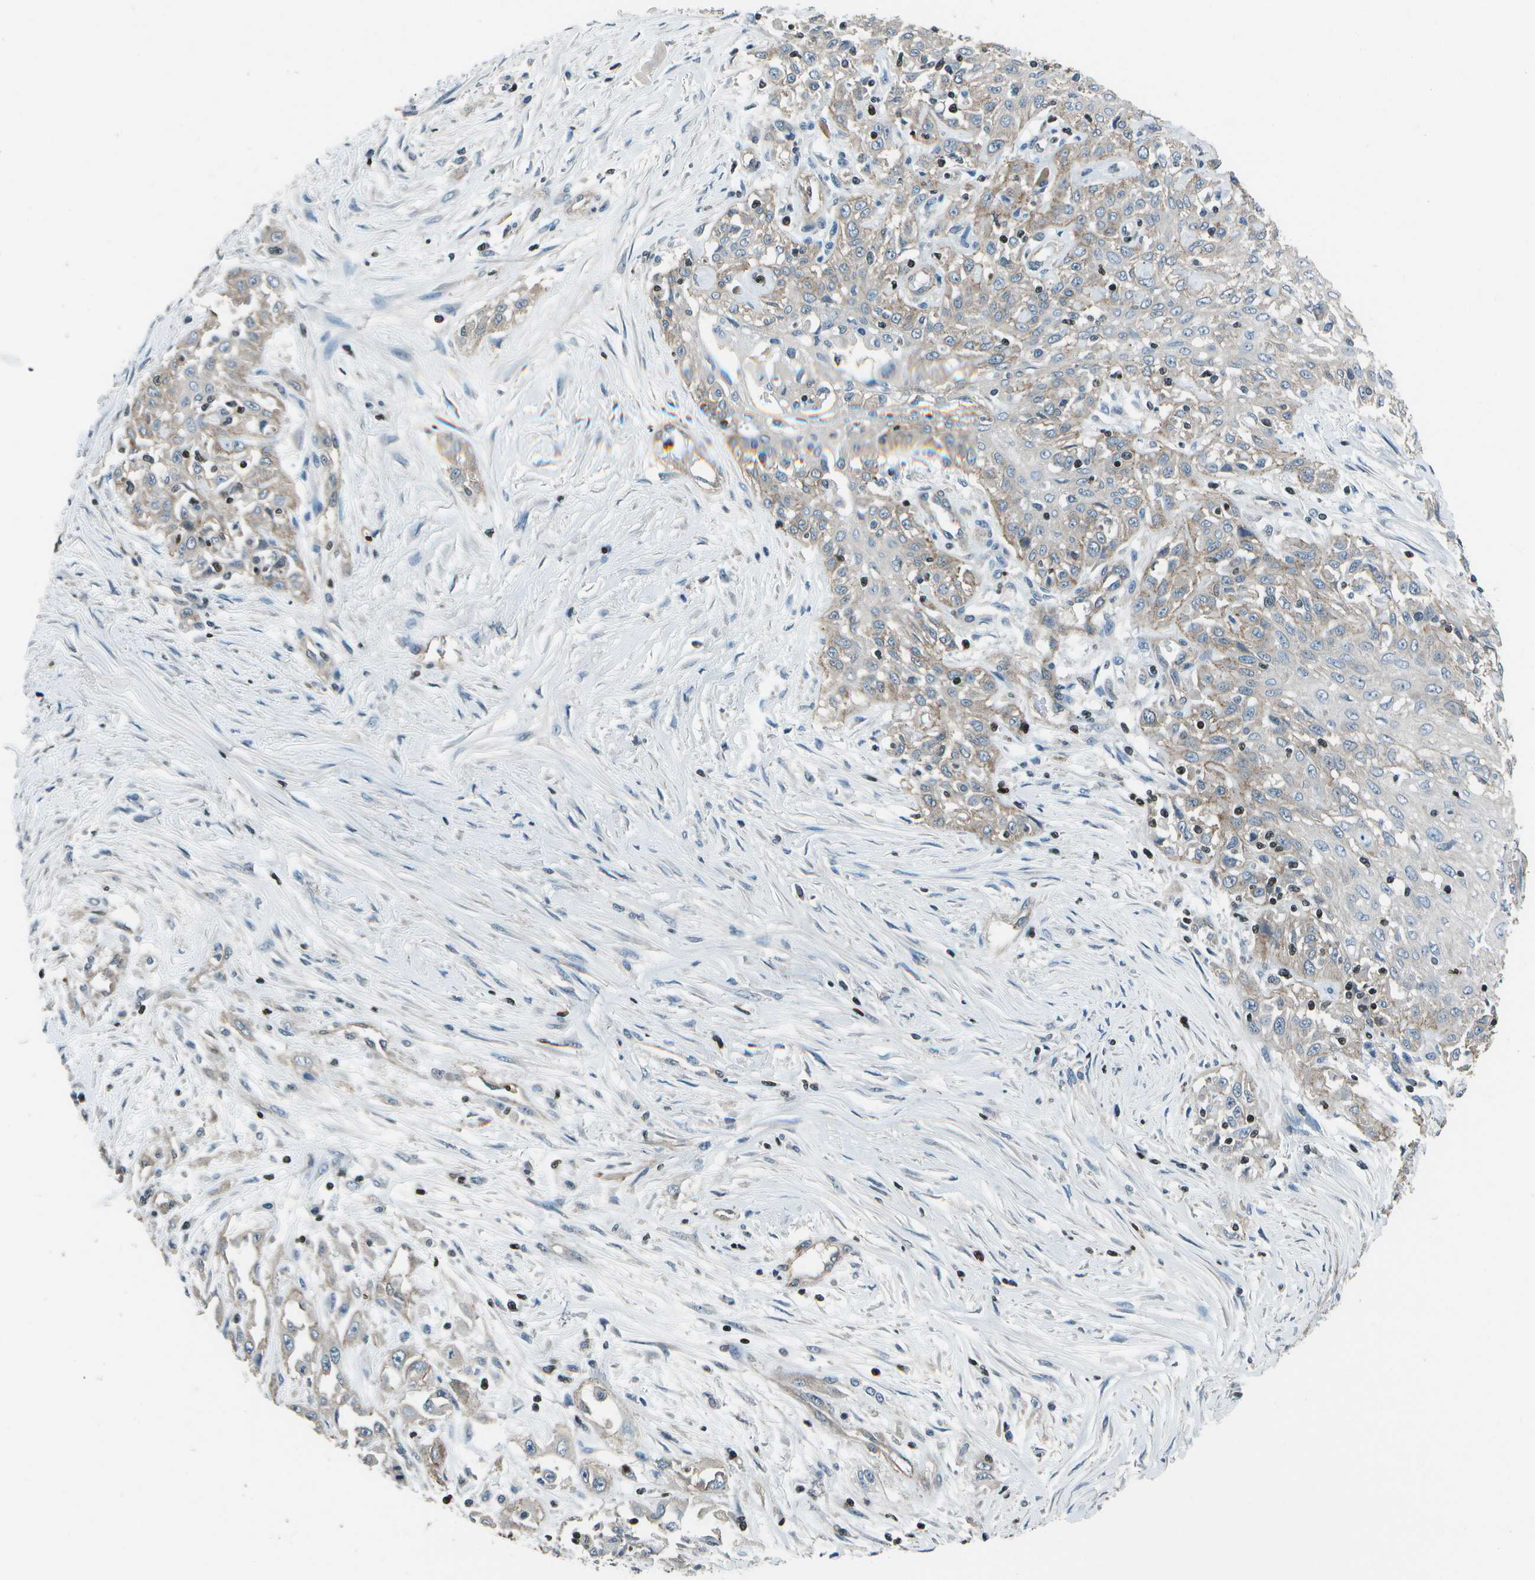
{"staining": {"intensity": "weak", "quantity": "<25%", "location": "cytoplasmic/membranous"}, "tissue": "skin cancer", "cell_type": "Tumor cells", "image_type": "cancer", "snomed": [{"axis": "morphology", "description": "Squamous cell carcinoma, NOS"}, {"axis": "morphology", "description": "Squamous cell carcinoma, metastatic, NOS"}, {"axis": "topography", "description": "Skin"}, {"axis": "topography", "description": "Lymph node"}], "caption": "IHC histopathology image of skin squamous cell carcinoma stained for a protein (brown), which exhibits no staining in tumor cells. The staining was performed using DAB (3,3'-diaminobenzidine) to visualize the protein expression in brown, while the nuclei were stained in blue with hematoxylin (Magnification: 20x).", "gene": "PDLIM1", "patient": {"sex": "male", "age": 75}}